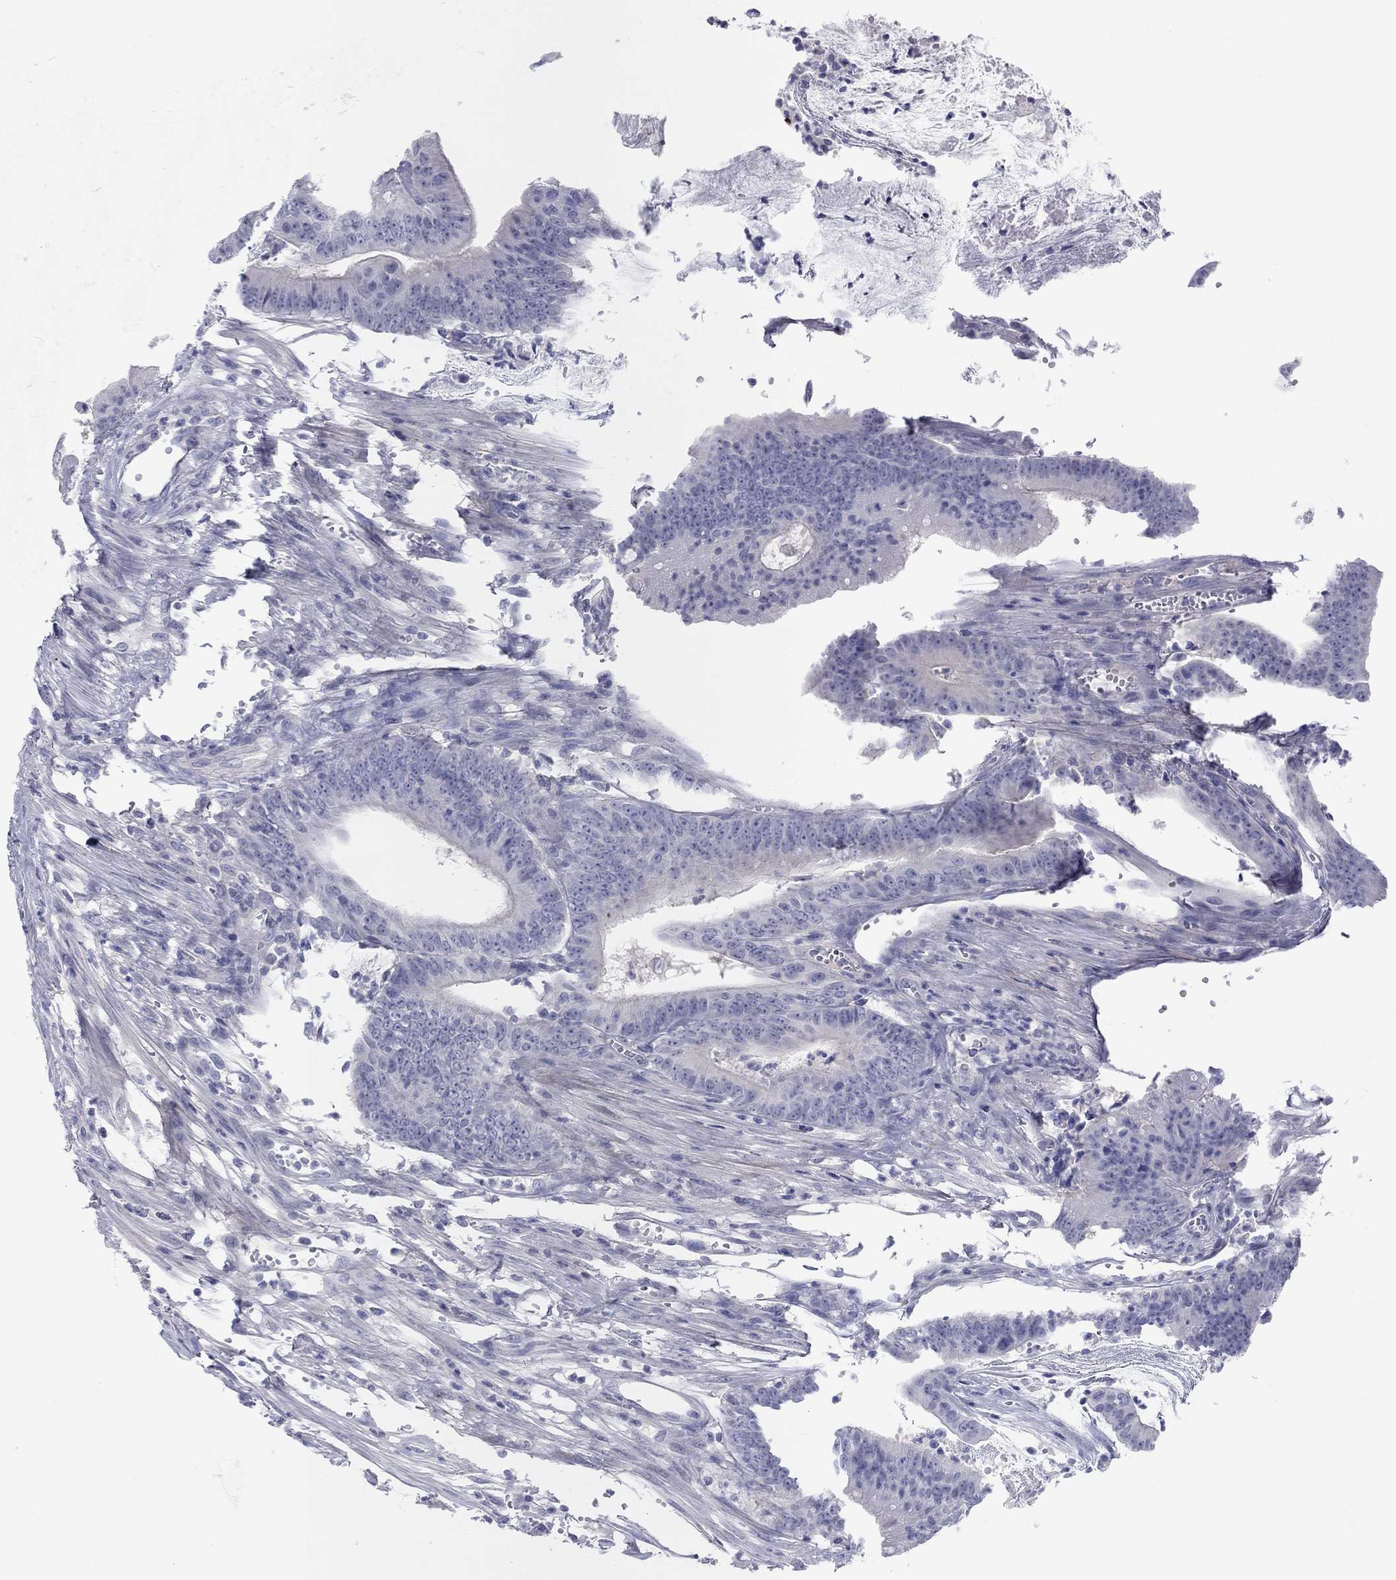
{"staining": {"intensity": "negative", "quantity": "none", "location": "none"}, "tissue": "colorectal cancer", "cell_type": "Tumor cells", "image_type": "cancer", "snomed": [{"axis": "morphology", "description": "Adenocarcinoma, NOS"}, {"axis": "topography", "description": "Colon"}], "caption": "The histopathology image shows no significant expression in tumor cells of colorectal cancer.", "gene": "CPNE6", "patient": {"sex": "female", "age": 69}}